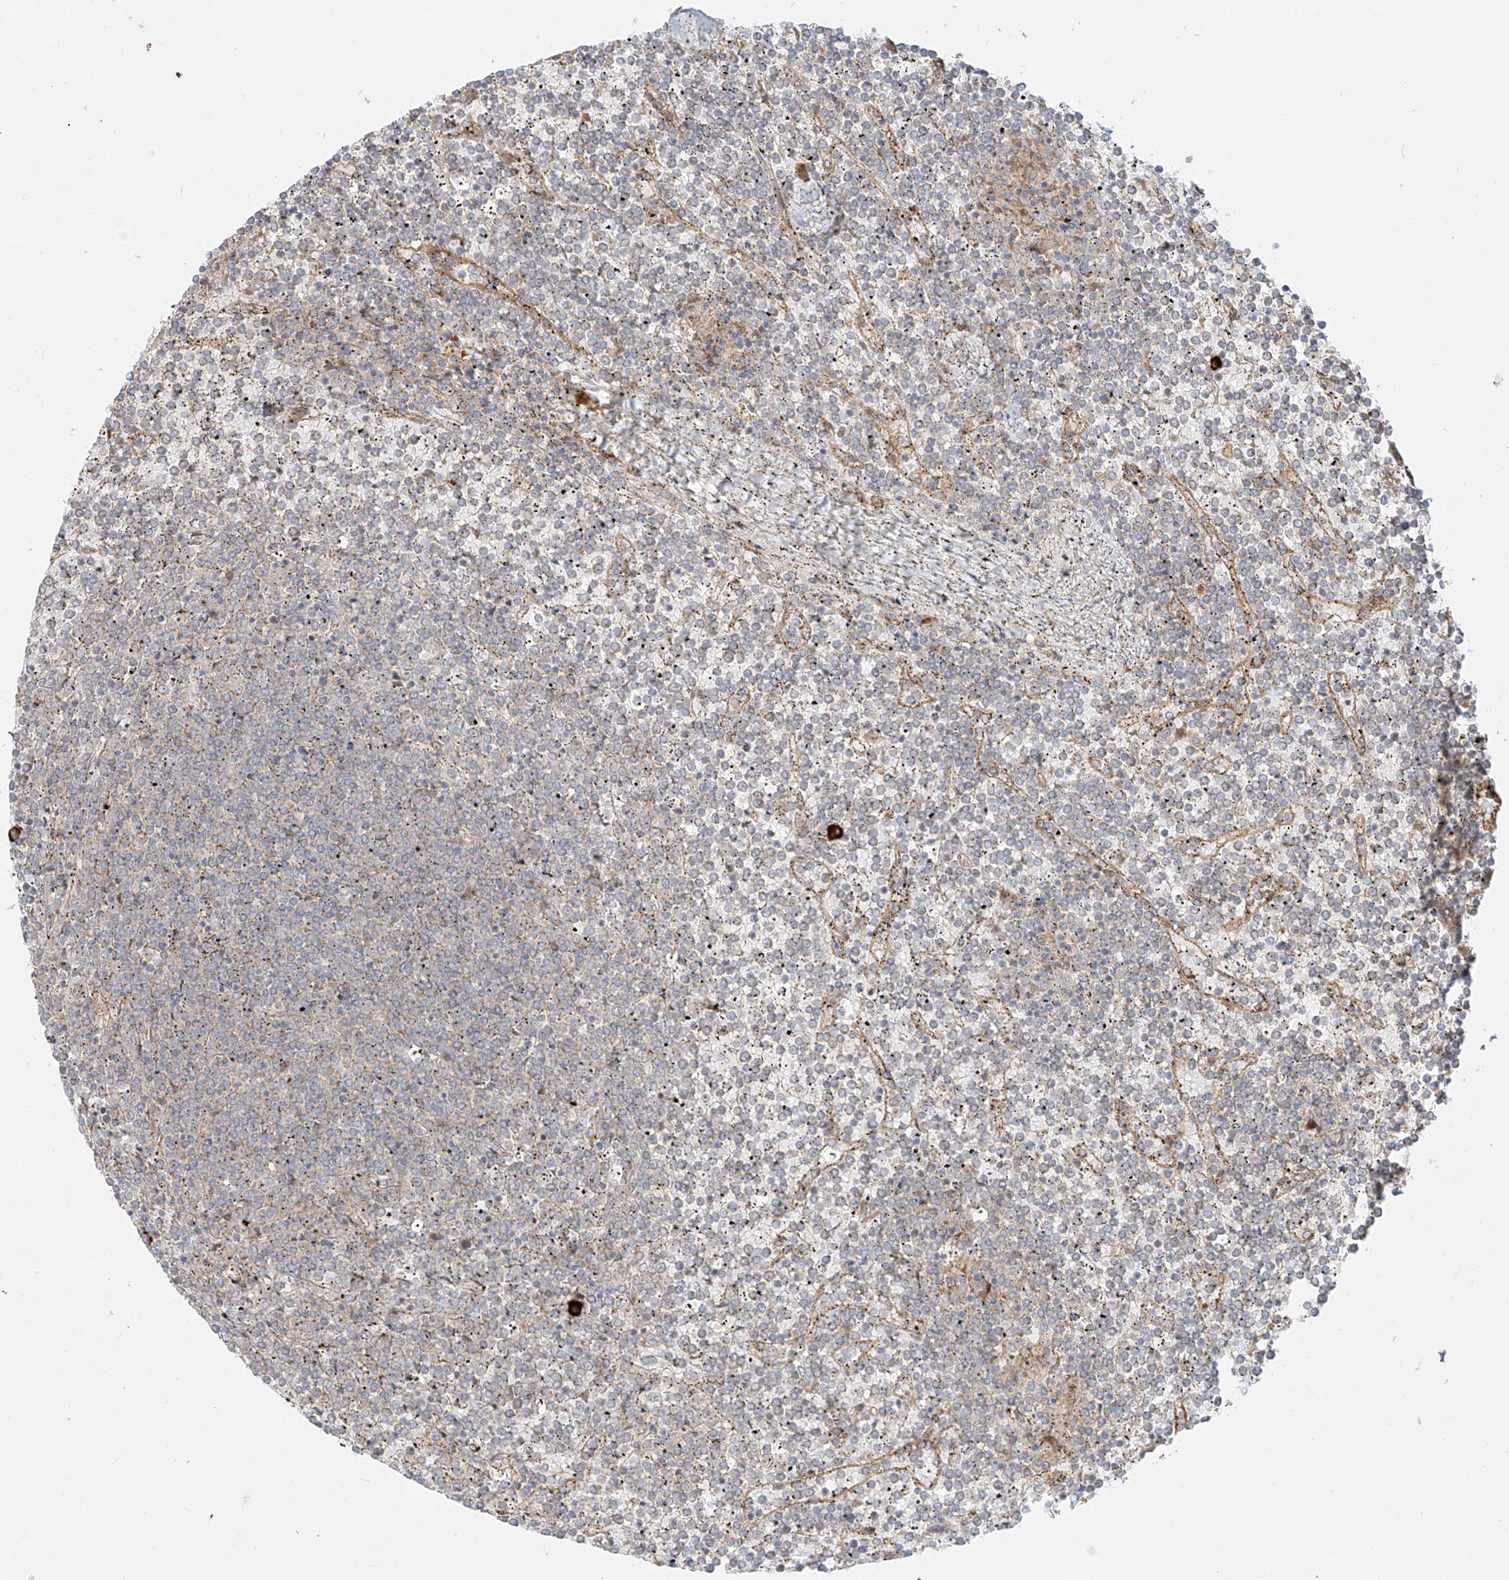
{"staining": {"intensity": "negative", "quantity": "none", "location": "none"}, "tissue": "lymphoma", "cell_type": "Tumor cells", "image_type": "cancer", "snomed": [{"axis": "morphology", "description": "Malignant lymphoma, non-Hodgkin's type, Low grade"}, {"axis": "topography", "description": "Spleen"}], "caption": "Tumor cells show no significant protein expression in lymphoma.", "gene": "ZNF287", "patient": {"sex": "female", "age": 19}}